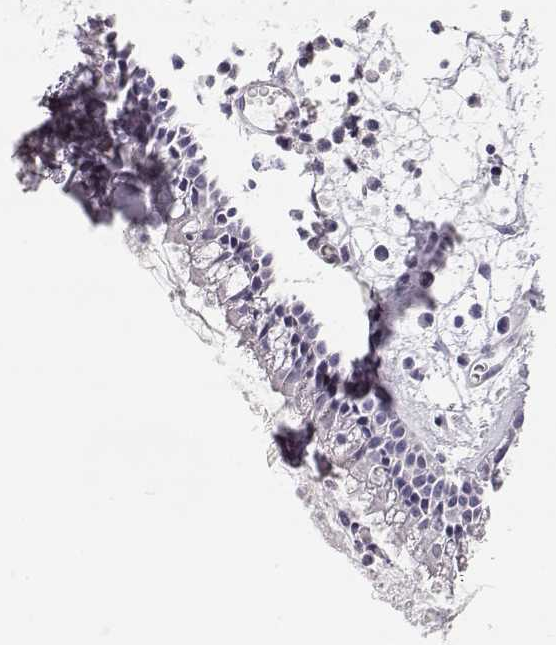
{"staining": {"intensity": "negative", "quantity": "none", "location": "none"}, "tissue": "nasopharynx", "cell_type": "Respiratory epithelial cells", "image_type": "normal", "snomed": [{"axis": "morphology", "description": "Normal tissue, NOS"}, {"axis": "topography", "description": "Nasopharynx"}], "caption": "This is an immunohistochemistry image of benign nasopharynx. There is no positivity in respiratory epithelial cells.", "gene": "LEPR", "patient": {"sex": "female", "age": 47}}